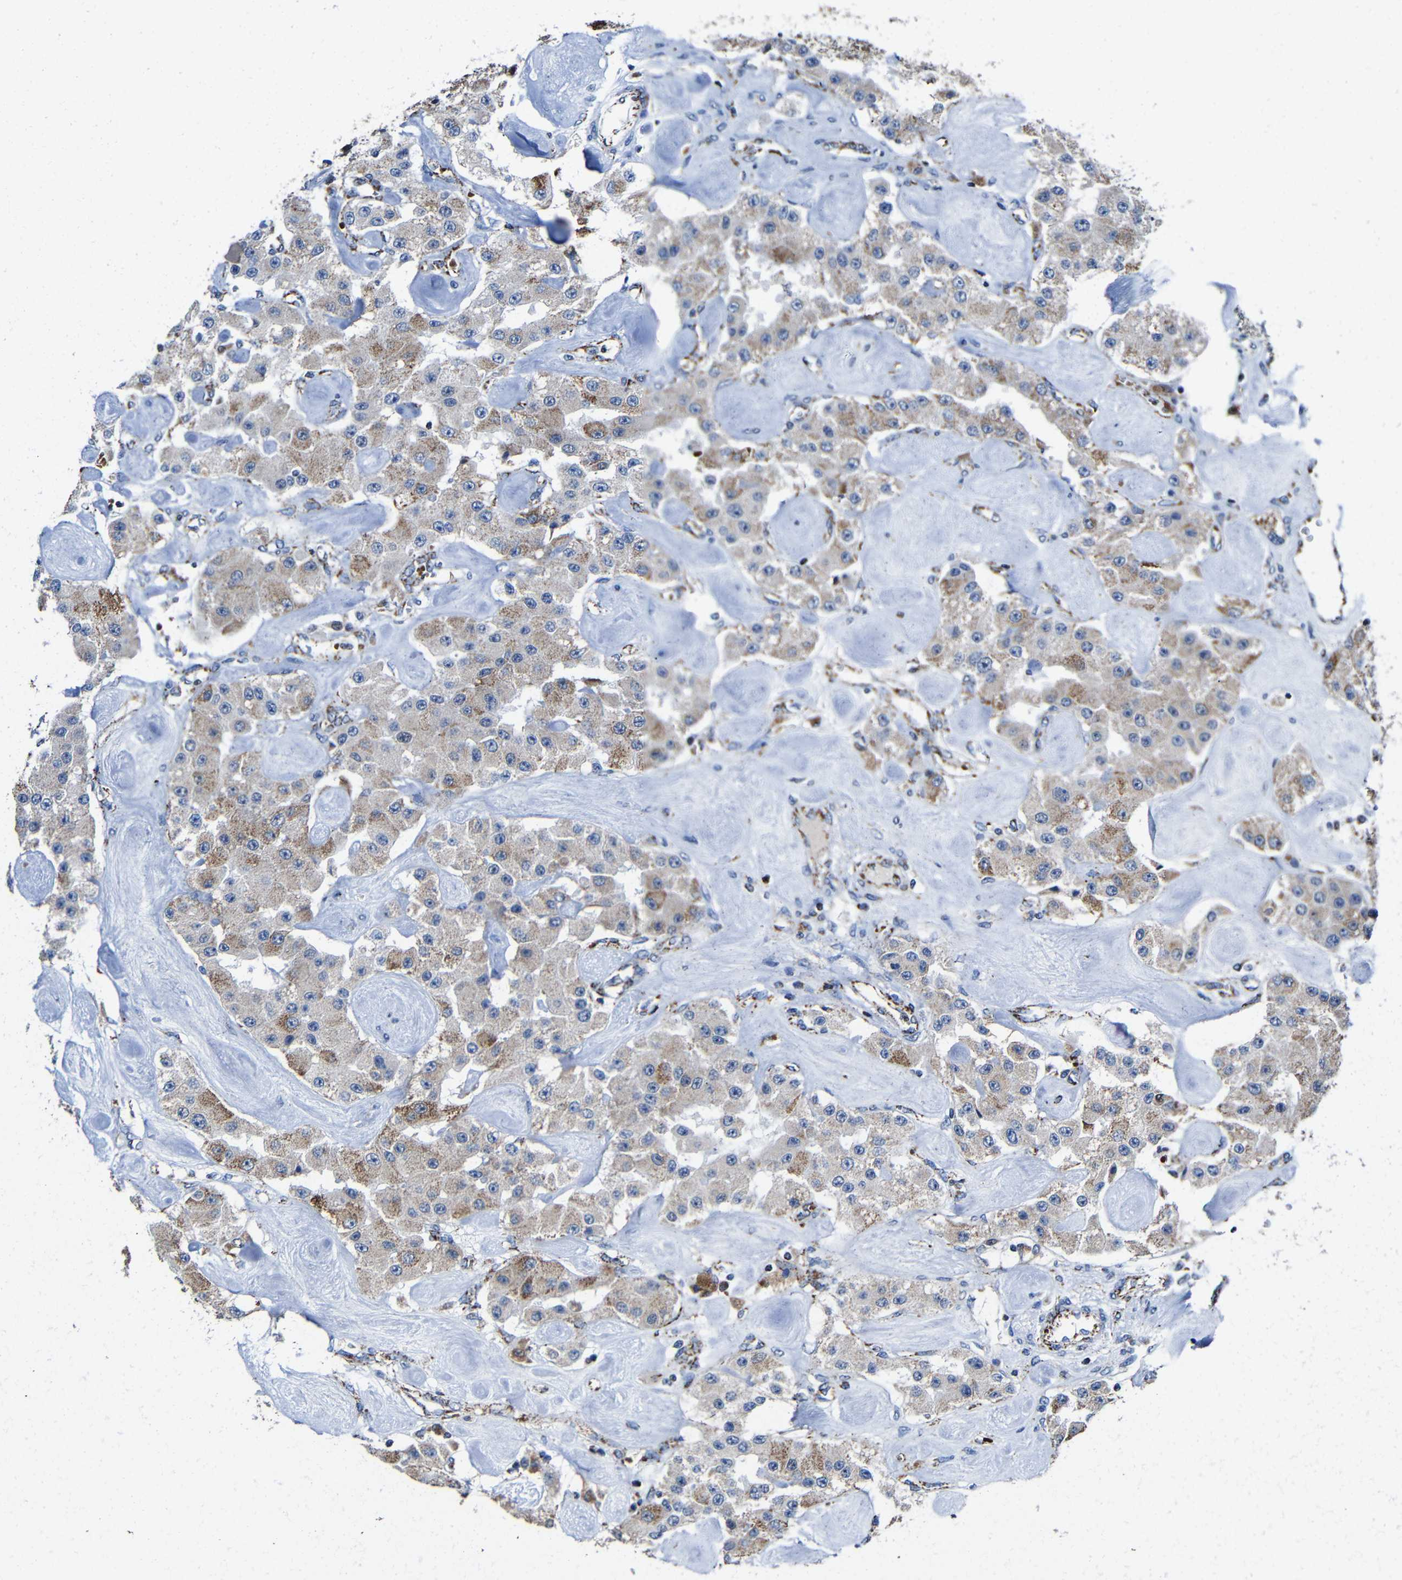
{"staining": {"intensity": "weak", "quantity": "25%-75%", "location": "cytoplasmic/membranous"}, "tissue": "carcinoid", "cell_type": "Tumor cells", "image_type": "cancer", "snomed": [{"axis": "morphology", "description": "Carcinoid, malignant, NOS"}, {"axis": "topography", "description": "Pancreas"}], "caption": "An immunohistochemistry photomicrograph of tumor tissue is shown. Protein staining in brown labels weak cytoplasmic/membranous positivity in carcinoid (malignant) within tumor cells. The staining was performed using DAB (3,3'-diaminobenzidine), with brown indicating positive protein expression. Nuclei are stained blue with hematoxylin.", "gene": "CA5B", "patient": {"sex": "male", "age": 41}}